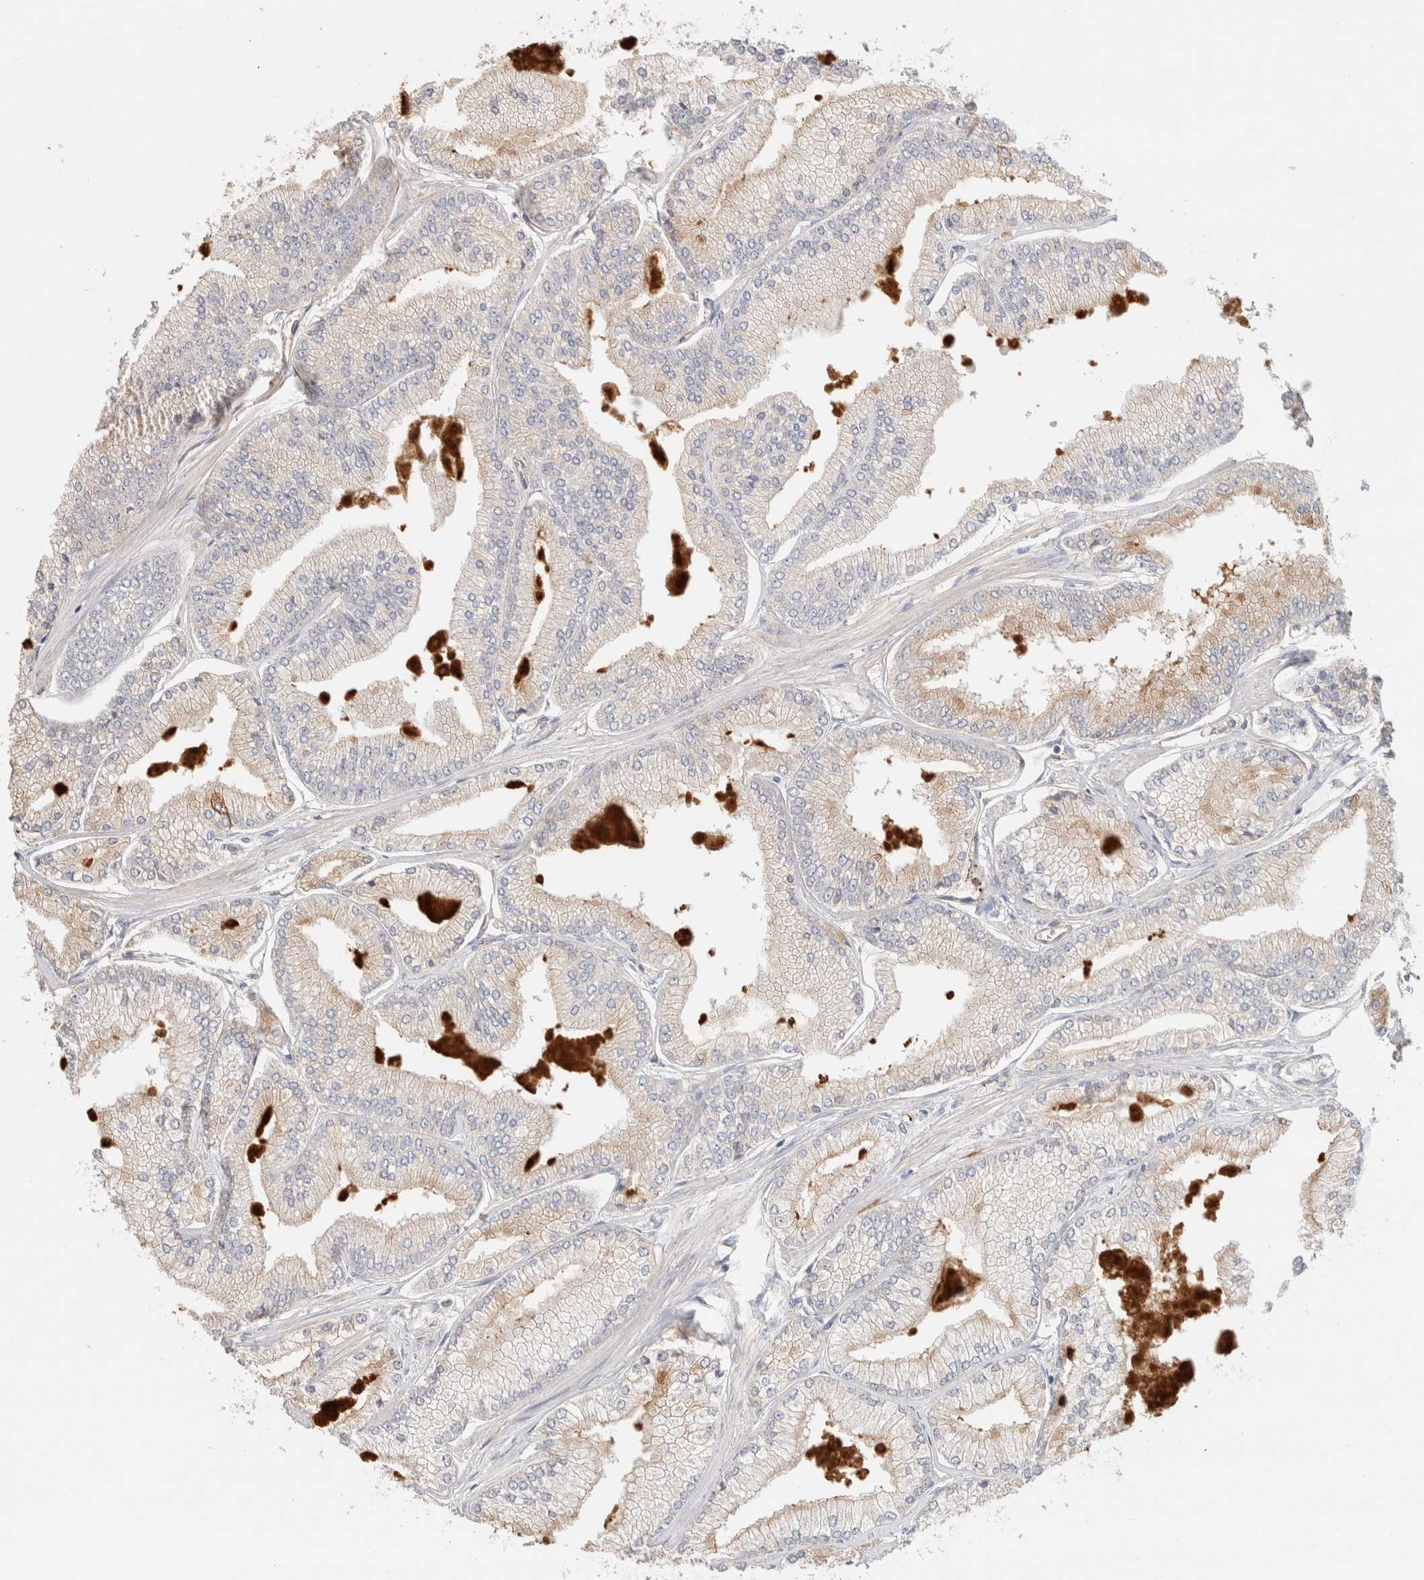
{"staining": {"intensity": "weak", "quantity": "25%-75%", "location": "cytoplasmic/membranous"}, "tissue": "prostate cancer", "cell_type": "Tumor cells", "image_type": "cancer", "snomed": [{"axis": "morphology", "description": "Adenocarcinoma, Low grade"}, {"axis": "topography", "description": "Prostate"}], "caption": "Protein positivity by IHC exhibits weak cytoplasmic/membranous positivity in approximately 25%-75% of tumor cells in prostate cancer (low-grade adenocarcinoma). (Brightfield microscopy of DAB IHC at high magnification).", "gene": "PROS1", "patient": {"sex": "male", "age": 52}}